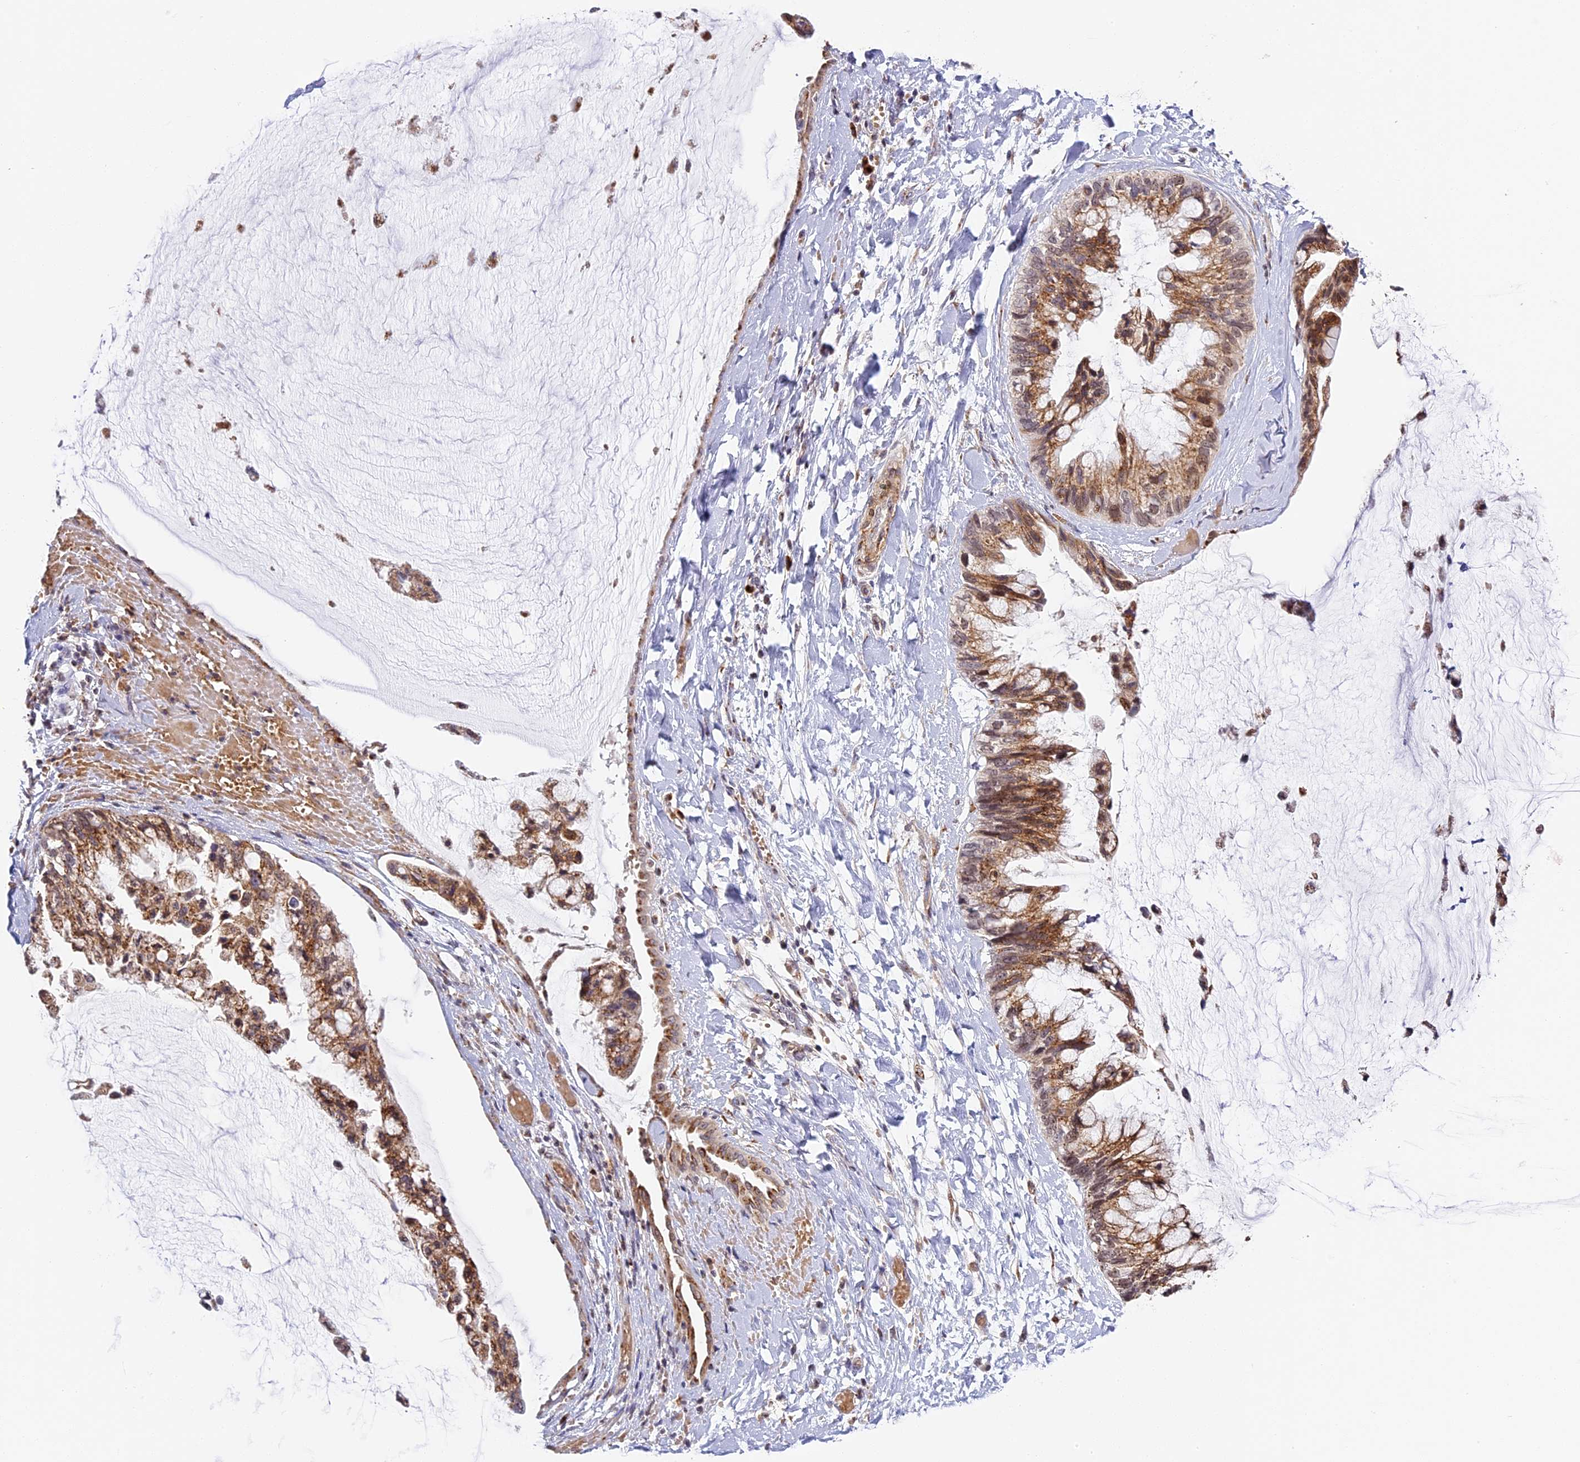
{"staining": {"intensity": "moderate", "quantity": ">75%", "location": "cytoplasmic/membranous"}, "tissue": "ovarian cancer", "cell_type": "Tumor cells", "image_type": "cancer", "snomed": [{"axis": "morphology", "description": "Cystadenocarcinoma, mucinous, NOS"}, {"axis": "topography", "description": "Ovary"}], "caption": "DAB (3,3'-diaminobenzidine) immunohistochemical staining of ovarian mucinous cystadenocarcinoma demonstrates moderate cytoplasmic/membranous protein staining in about >75% of tumor cells.", "gene": "HEATR5B", "patient": {"sex": "female", "age": 39}}